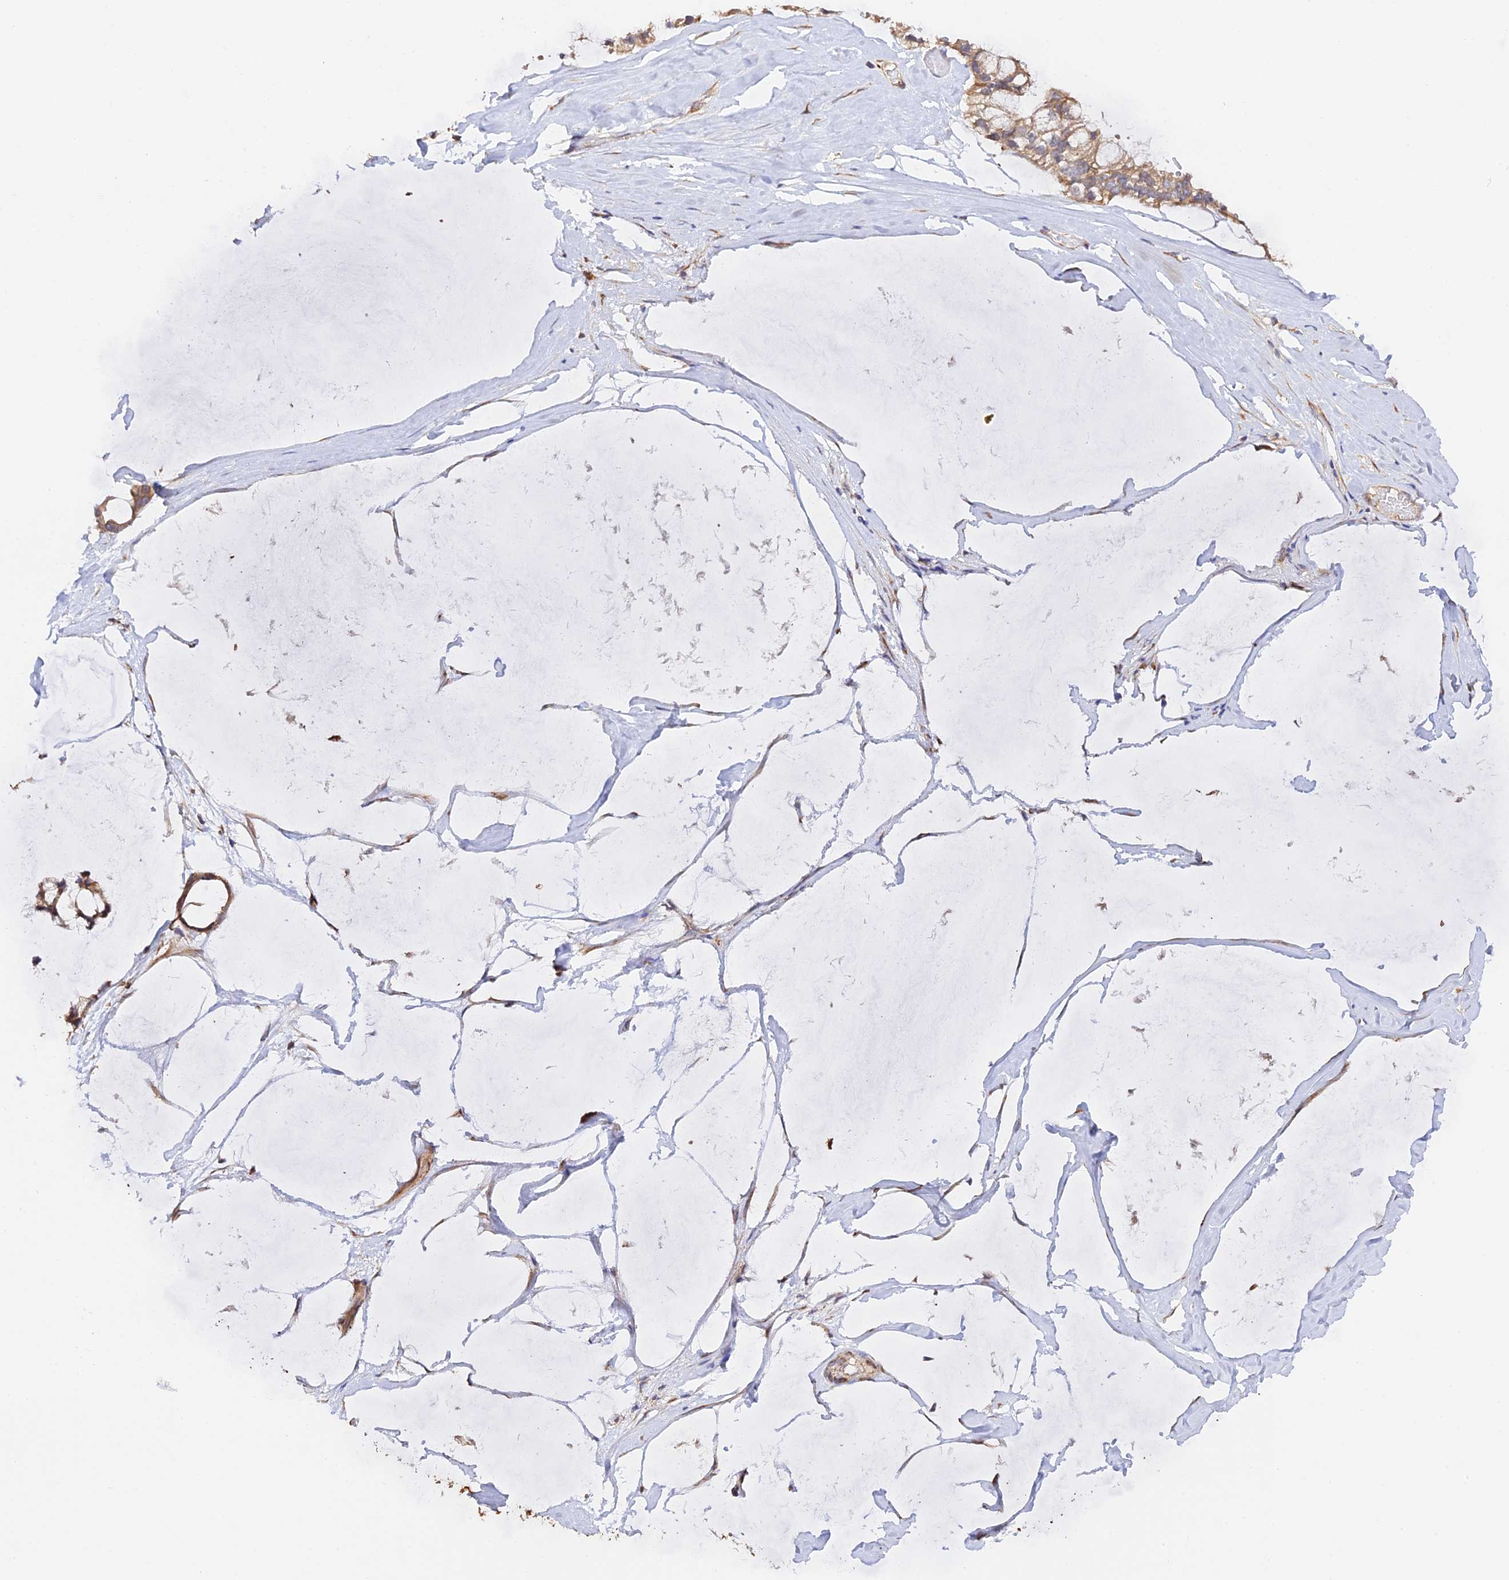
{"staining": {"intensity": "moderate", "quantity": ">75%", "location": "cytoplasmic/membranous"}, "tissue": "ovarian cancer", "cell_type": "Tumor cells", "image_type": "cancer", "snomed": [{"axis": "morphology", "description": "Cystadenocarcinoma, mucinous, NOS"}, {"axis": "topography", "description": "Ovary"}], "caption": "Immunohistochemistry (IHC) micrograph of neoplastic tissue: mucinous cystadenocarcinoma (ovarian) stained using immunohistochemistry shows medium levels of moderate protein expression localized specifically in the cytoplasmic/membranous of tumor cells, appearing as a cytoplasmic/membranous brown color.", "gene": "RPL5", "patient": {"sex": "female", "age": 39}}